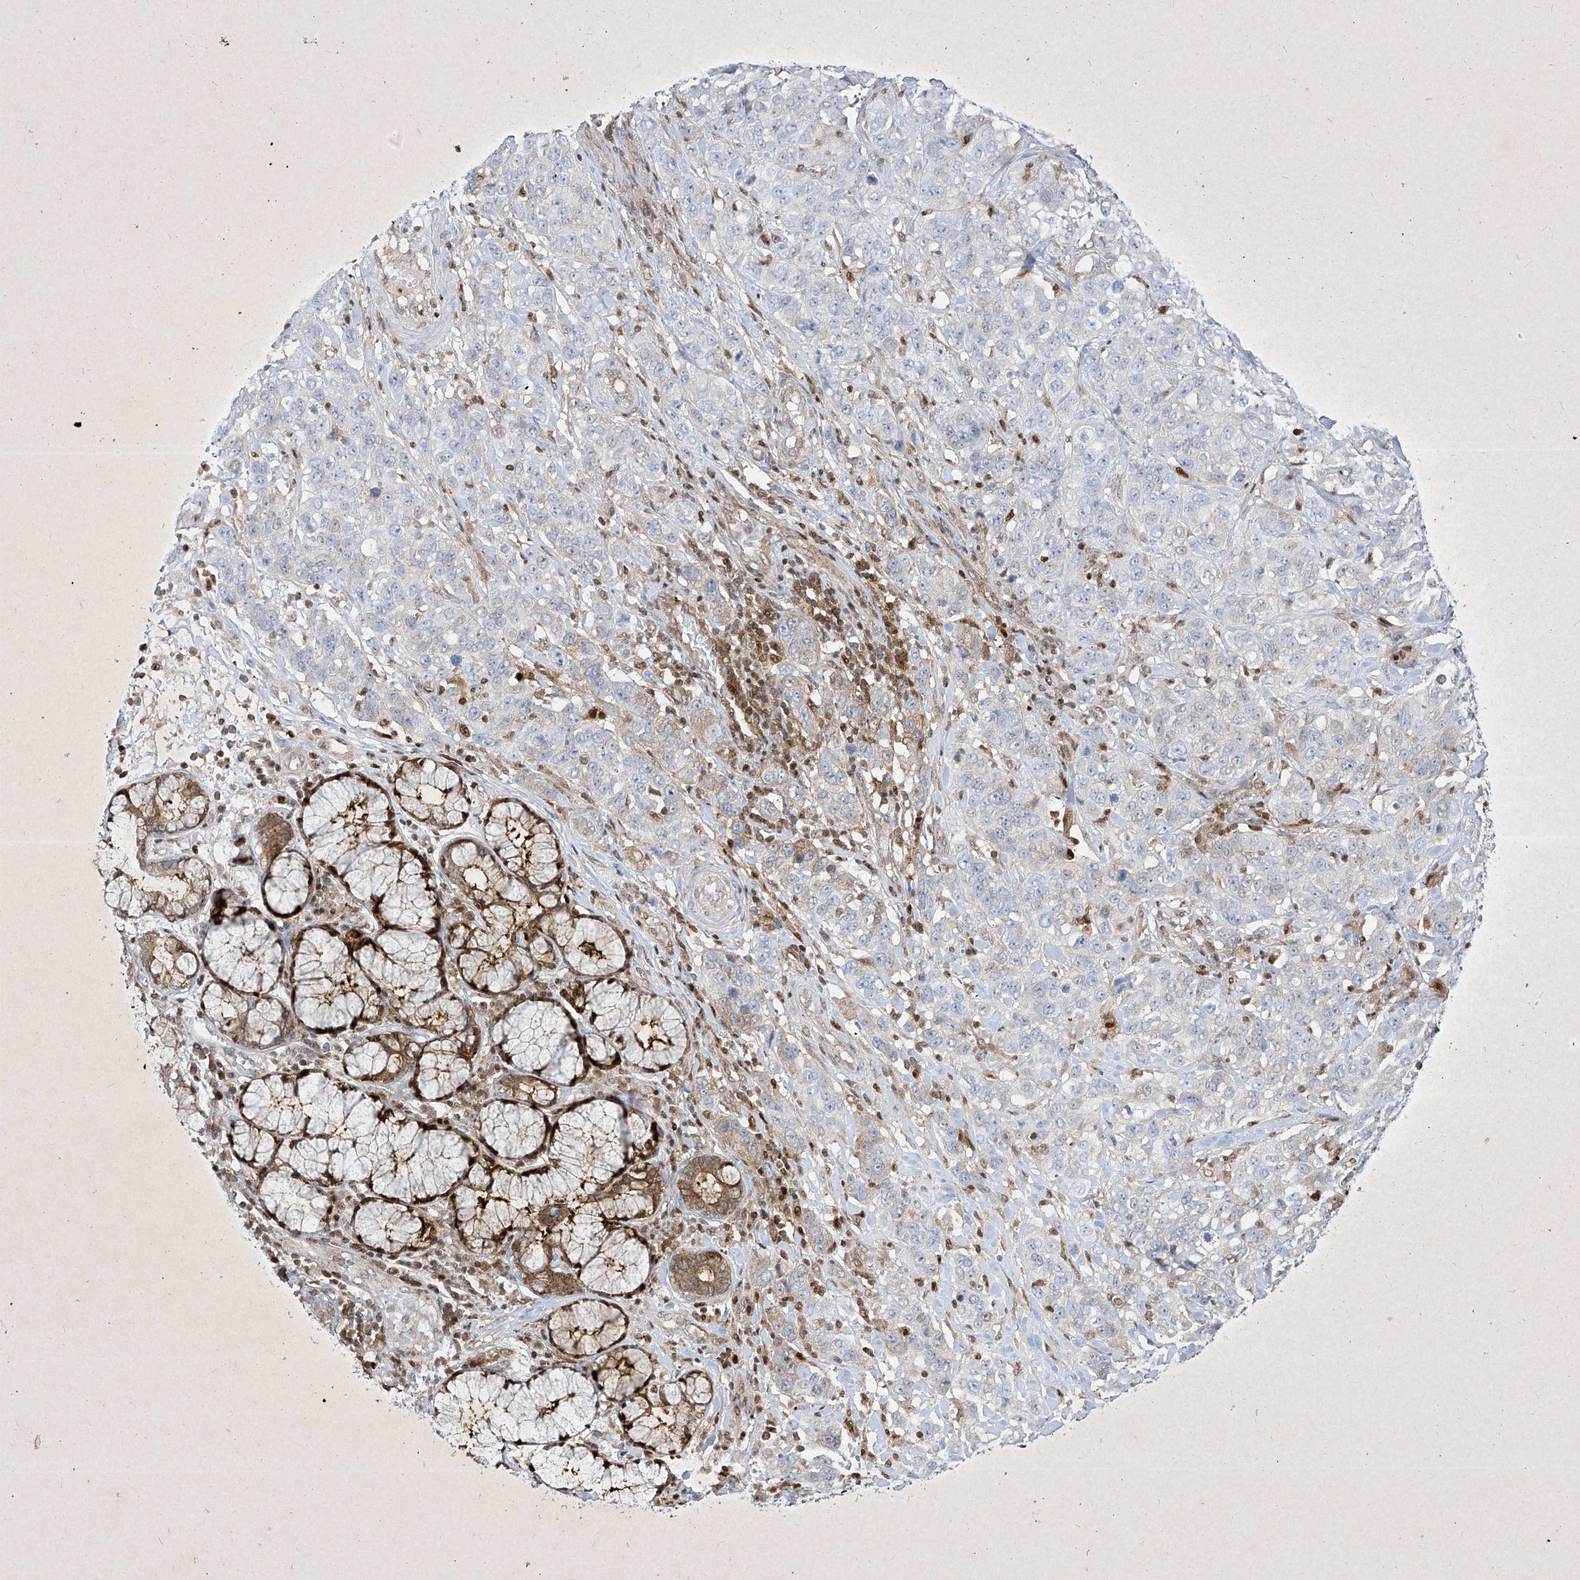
{"staining": {"intensity": "weak", "quantity": "<25%", "location": "cytoplasmic/membranous"}, "tissue": "stomach cancer", "cell_type": "Tumor cells", "image_type": "cancer", "snomed": [{"axis": "morphology", "description": "Adenocarcinoma, NOS"}, {"axis": "topography", "description": "Stomach"}], "caption": "High power microscopy photomicrograph of an immunohistochemistry histopathology image of stomach cancer (adenocarcinoma), revealing no significant positivity in tumor cells. (Brightfield microscopy of DAB immunohistochemistry (IHC) at high magnification).", "gene": "PSMB10", "patient": {"sex": "male", "age": 48}}